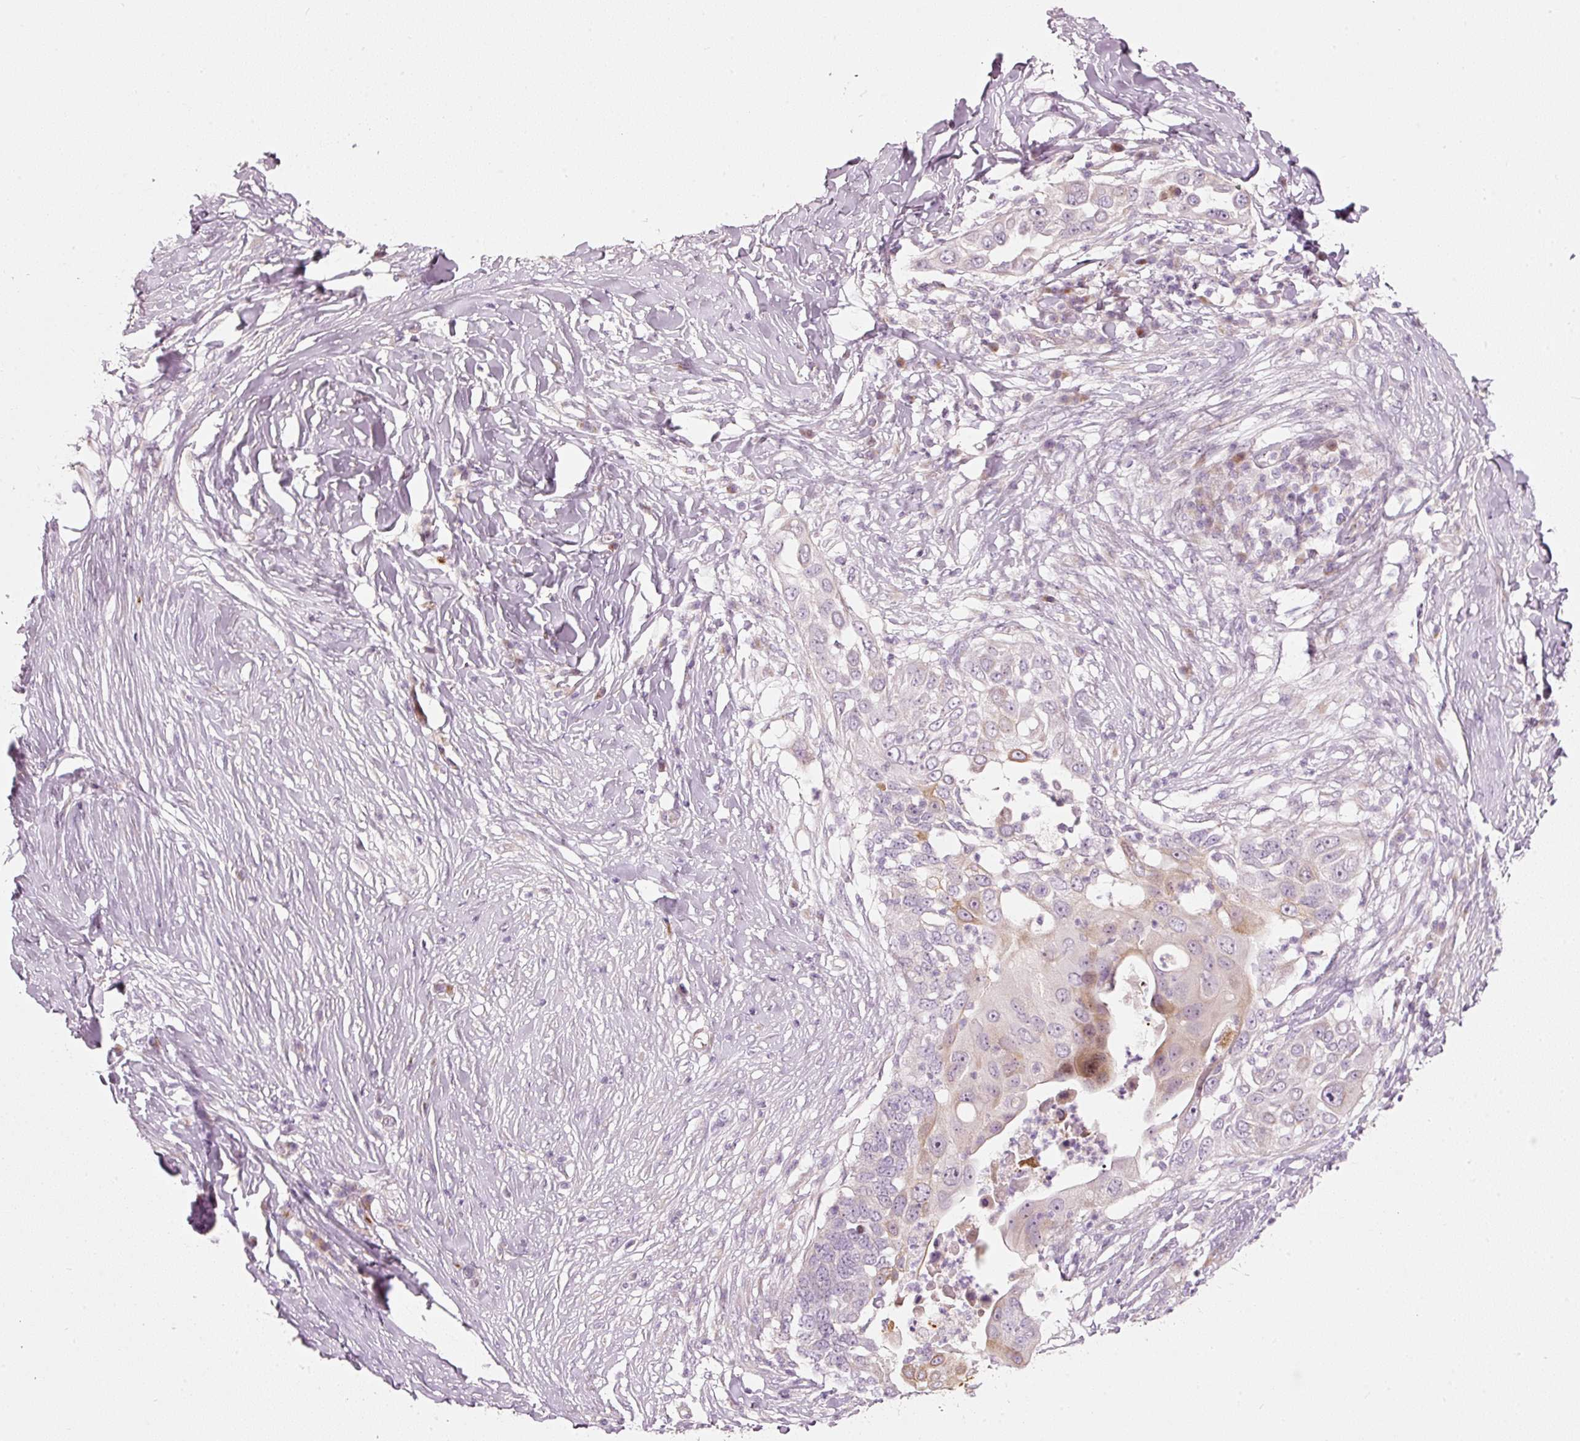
{"staining": {"intensity": "negative", "quantity": "none", "location": "none"}, "tissue": "skin cancer", "cell_type": "Tumor cells", "image_type": "cancer", "snomed": [{"axis": "morphology", "description": "Squamous cell carcinoma, NOS"}, {"axis": "topography", "description": "Skin"}], "caption": "Immunohistochemistry (IHC) of squamous cell carcinoma (skin) displays no staining in tumor cells.", "gene": "SLC20A1", "patient": {"sex": "female", "age": 44}}